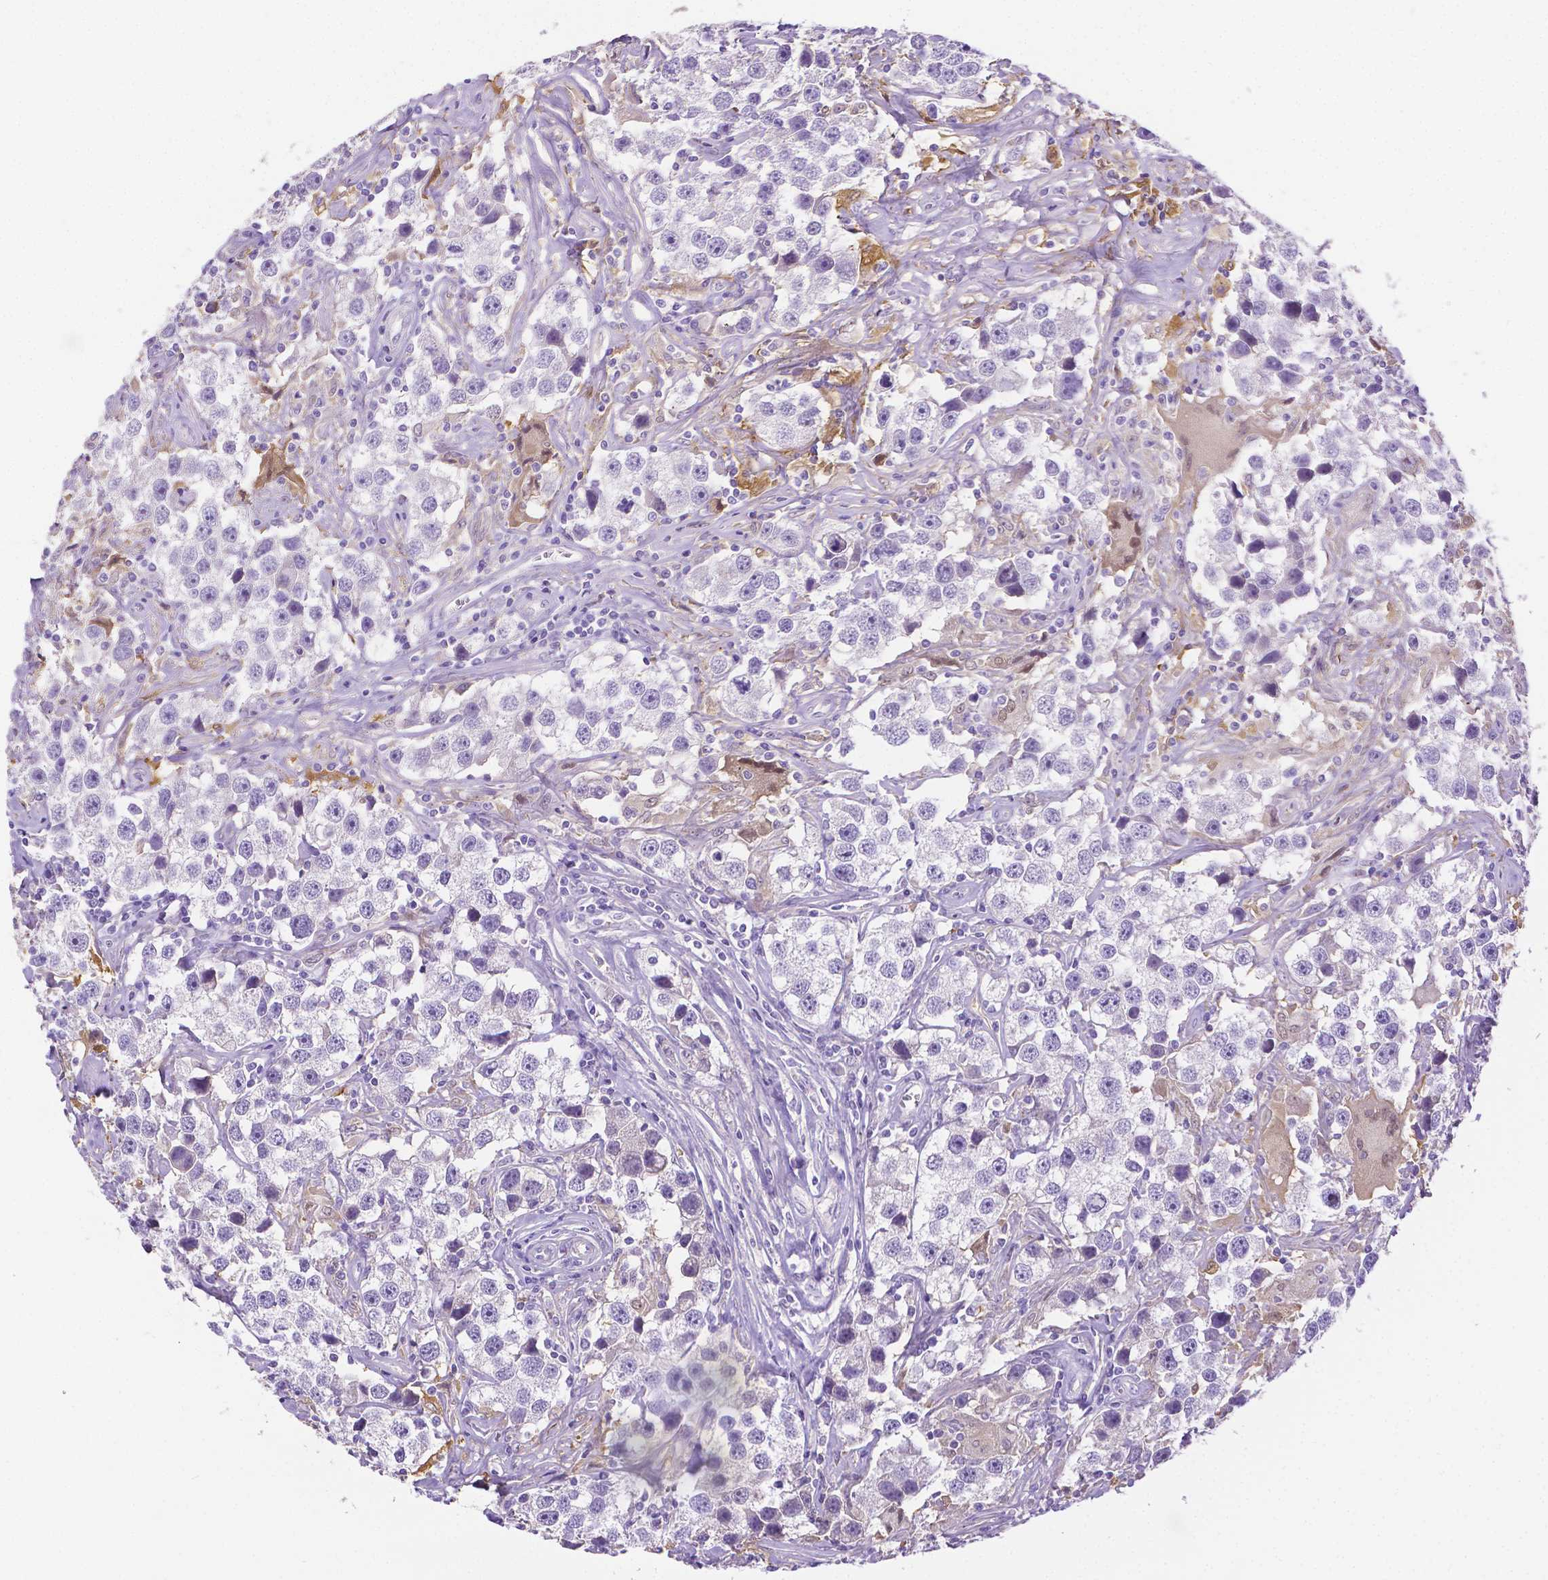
{"staining": {"intensity": "negative", "quantity": "none", "location": "none"}, "tissue": "testis cancer", "cell_type": "Tumor cells", "image_type": "cancer", "snomed": [{"axis": "morphology", "description": "Seminoma, NOS"}, {"axis": "topography", "description": "Testis"}], "caption": "An immunohistochemistry image of seminoma (testis) is shown. There is no staining in tumor cells of seminoma (testis). Brightfield microscopy of IHC stained with DAB (brown) and hematoxylin (blue), captured at high magnification.", "gene": "NXPH2", "patient": {"sex": "male", "age": 49}}